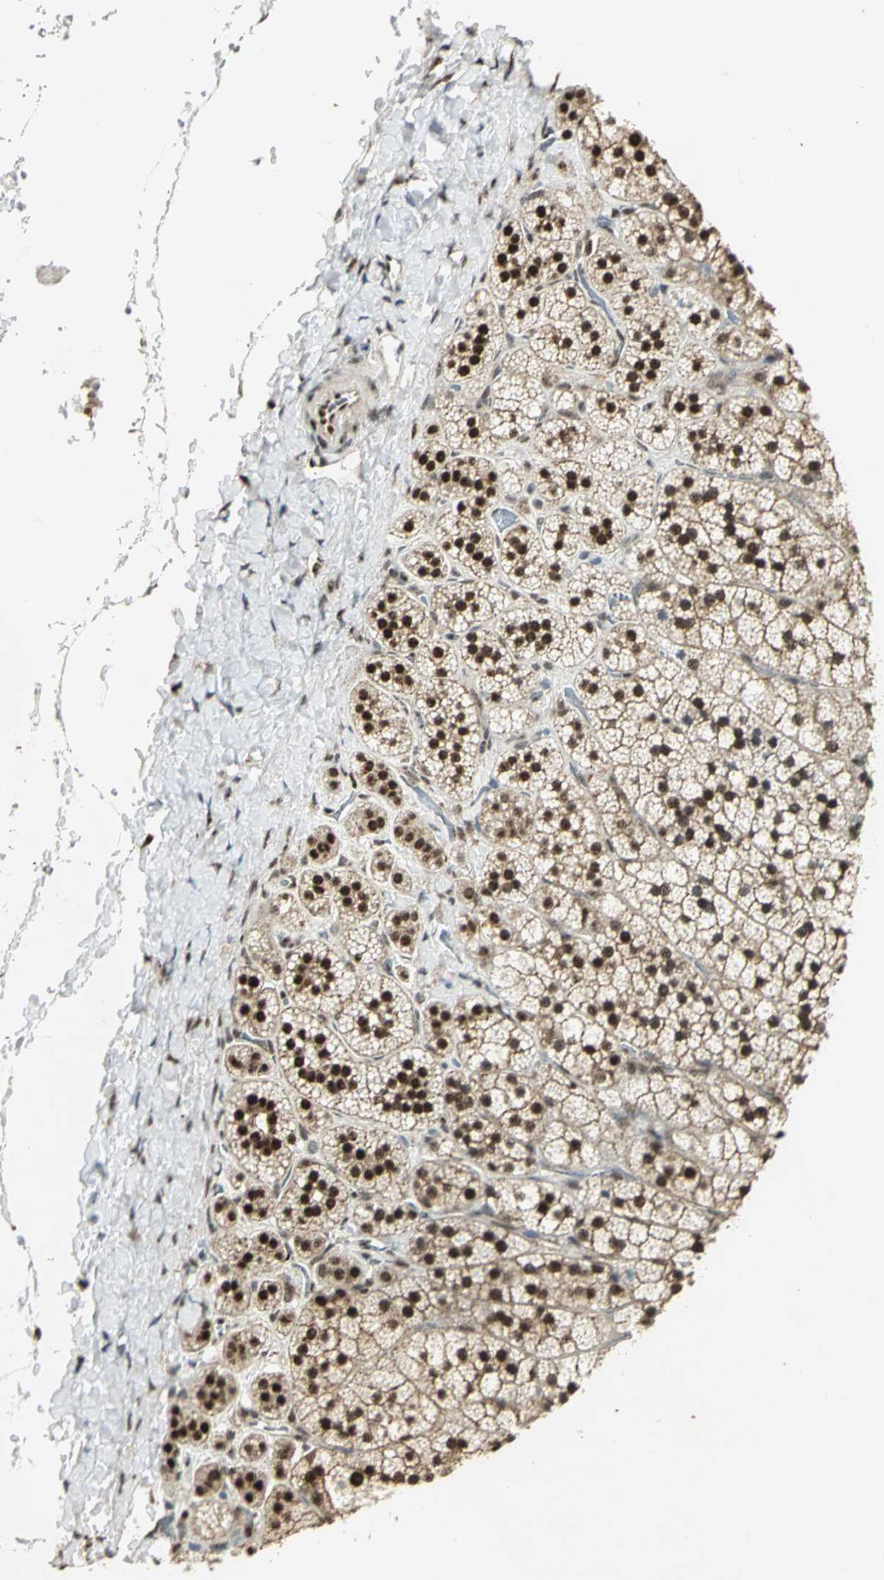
{"staining": {"intensity": "strong", "quantity": ">75%", "location": "nuclear"}, "tissue": "adrenal gland", "cell_type": "Glandular cells", "image_type": "normal", "snomed": [{"axis": "morphology", "description": "Normal tissue, NOS"}, {"axis": "topography", "description": "Adrenal gland"}], "caption": "Immunohistochemical staining of unremarkable adrenal gland reveals high levels of strong nuclear expression in about >75% of glandular cells.", "gene": "DDX5", "patient": {"sex": "female", "age": 44}}